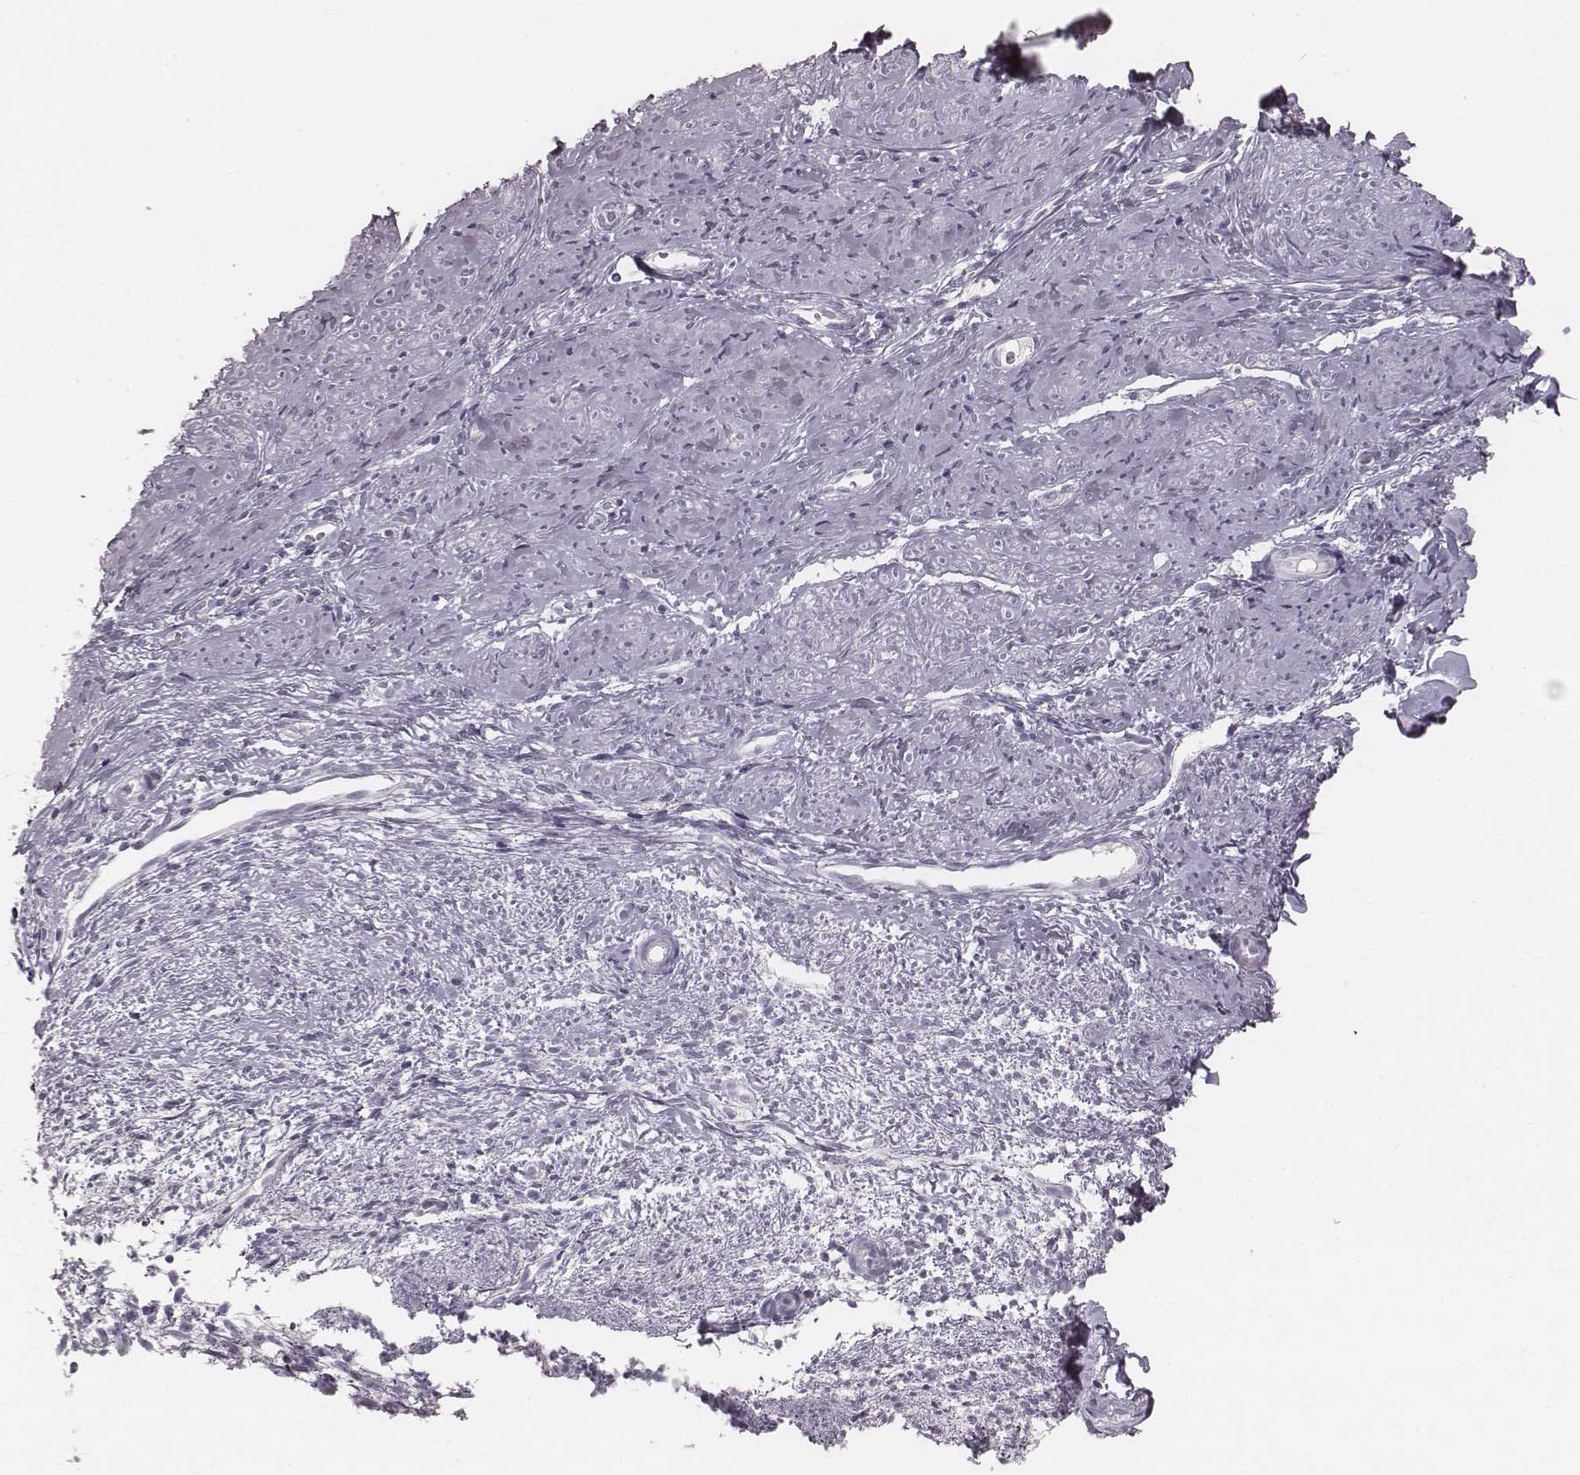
{"staining": {"intensity": "negative", "quantity": "none", "location": "none"}, "tissue": "smooth muscle", "cell_type": "Smooth muscle cells", "image_type": "normal", "snomed": [{"axis": "morphology", "description": "Normal tissue, NOS"}, {"axis": "topography", "description": "Smooth muscle"}], "caption": "Immunohistochemical staining of benign smooth muscle demonstrates no significant staining in smooth muscle cells. The staining was performed using DAB to visualize the protein expression in brown, while the nuclei were stained in blue with hematoxylin (Magnification: 20x).", "gene": "ENSG00000285837", "patient": {"sex": "female", "age": 48}}